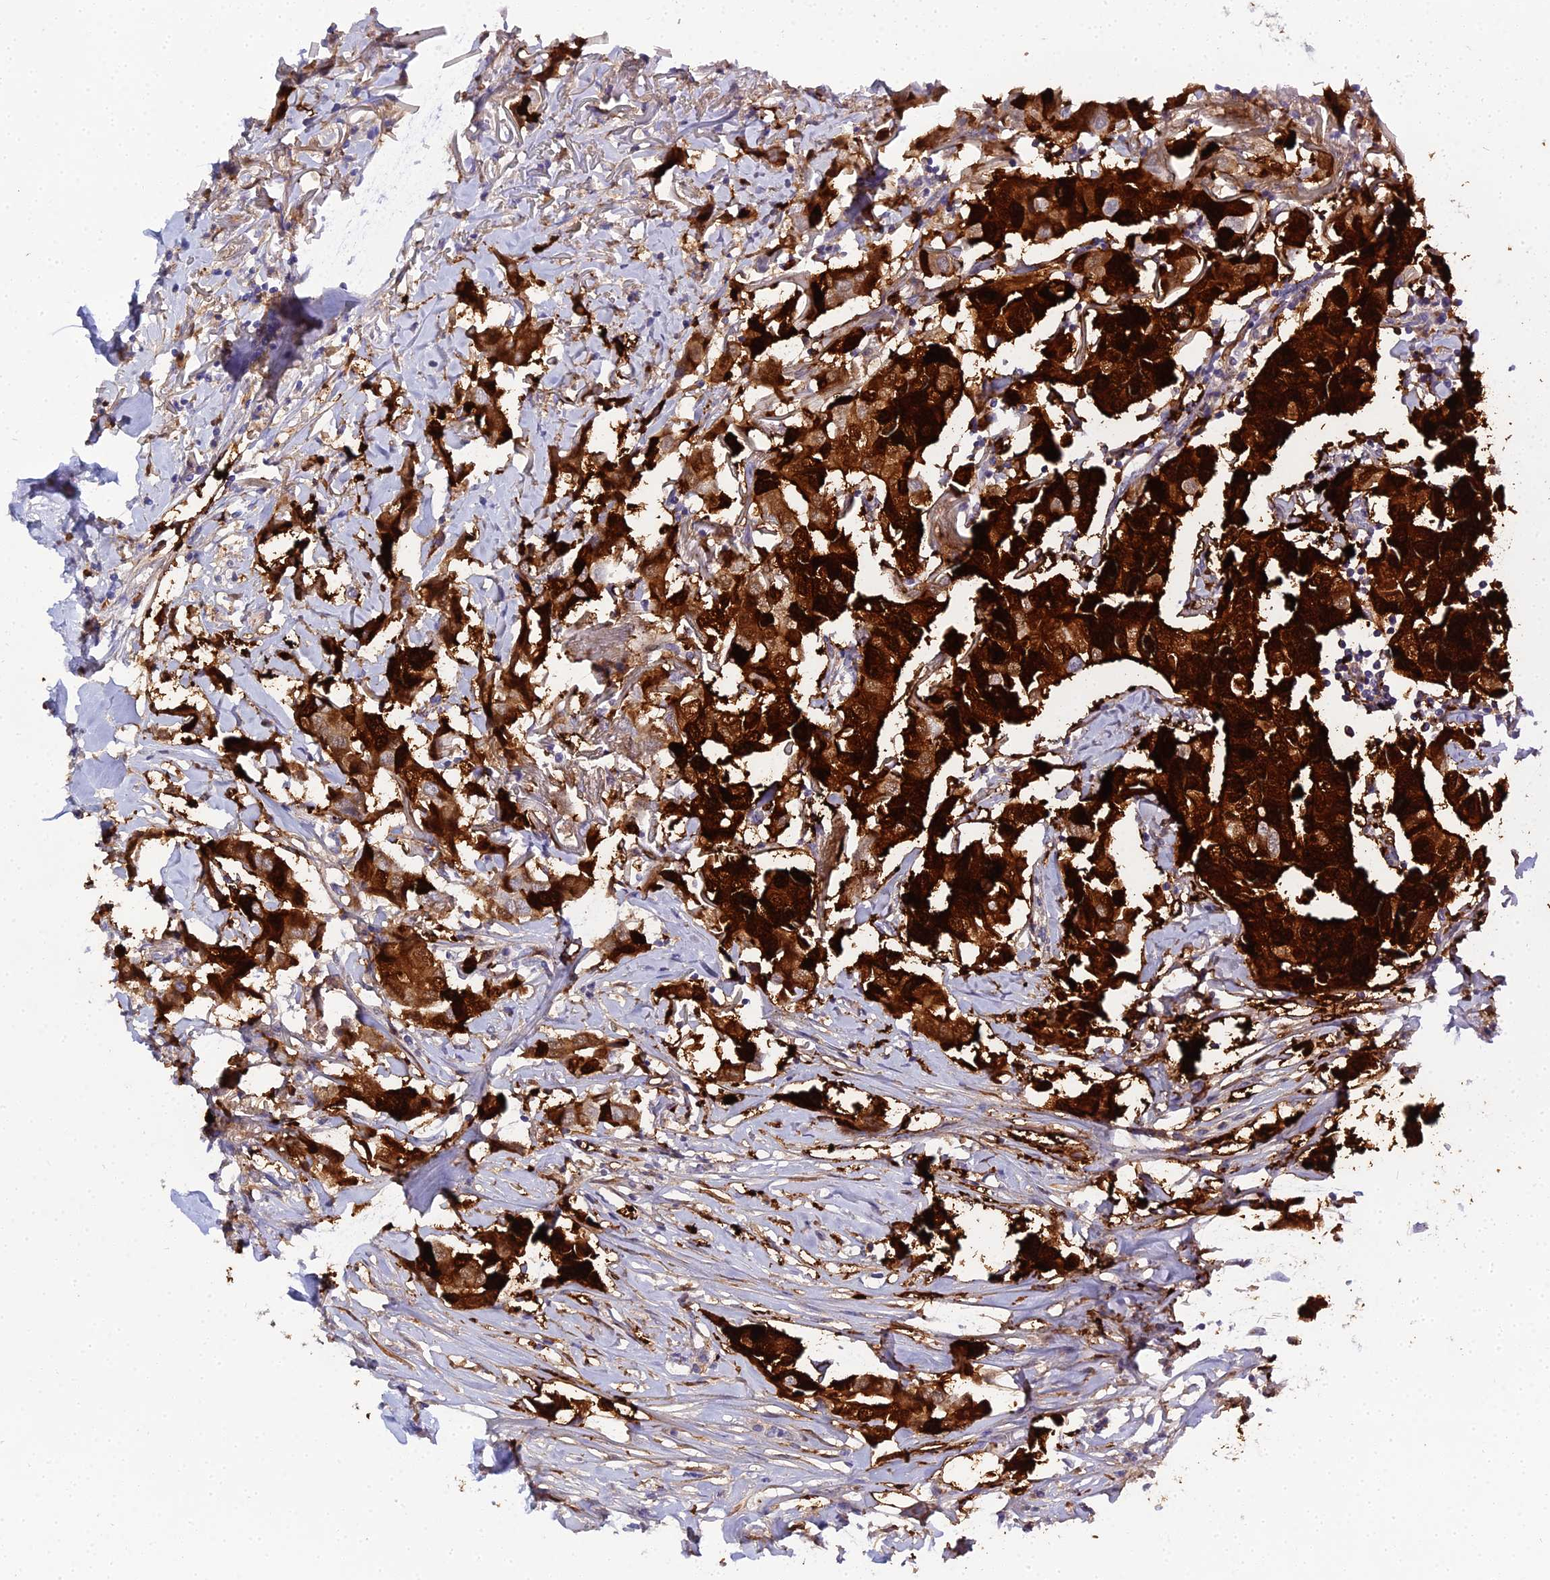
{"staining": {"intensity": "strong", "quantity": "<25%", "location": "cytoplasmic/membranous,nuclear"}, "tissue": "breast cancer", "cell_type": "Tumor cells", "image_type": "cancer", "snomed": [{"axis": "morphology", "description": "Duct carcinoma"}, {"axis": "topography", "description": "Breast"}], "caption": "A high-resolution image shows immunohistochemistry (IHC) staining of infiltrating ductal carcinoma (breast), which demonstrates strong cytoplasmic/membranous and nuclear positivity in about <25% of tumor cells.", "gene": "S100A7", "patient": {"sex": "female", "age": 80}}